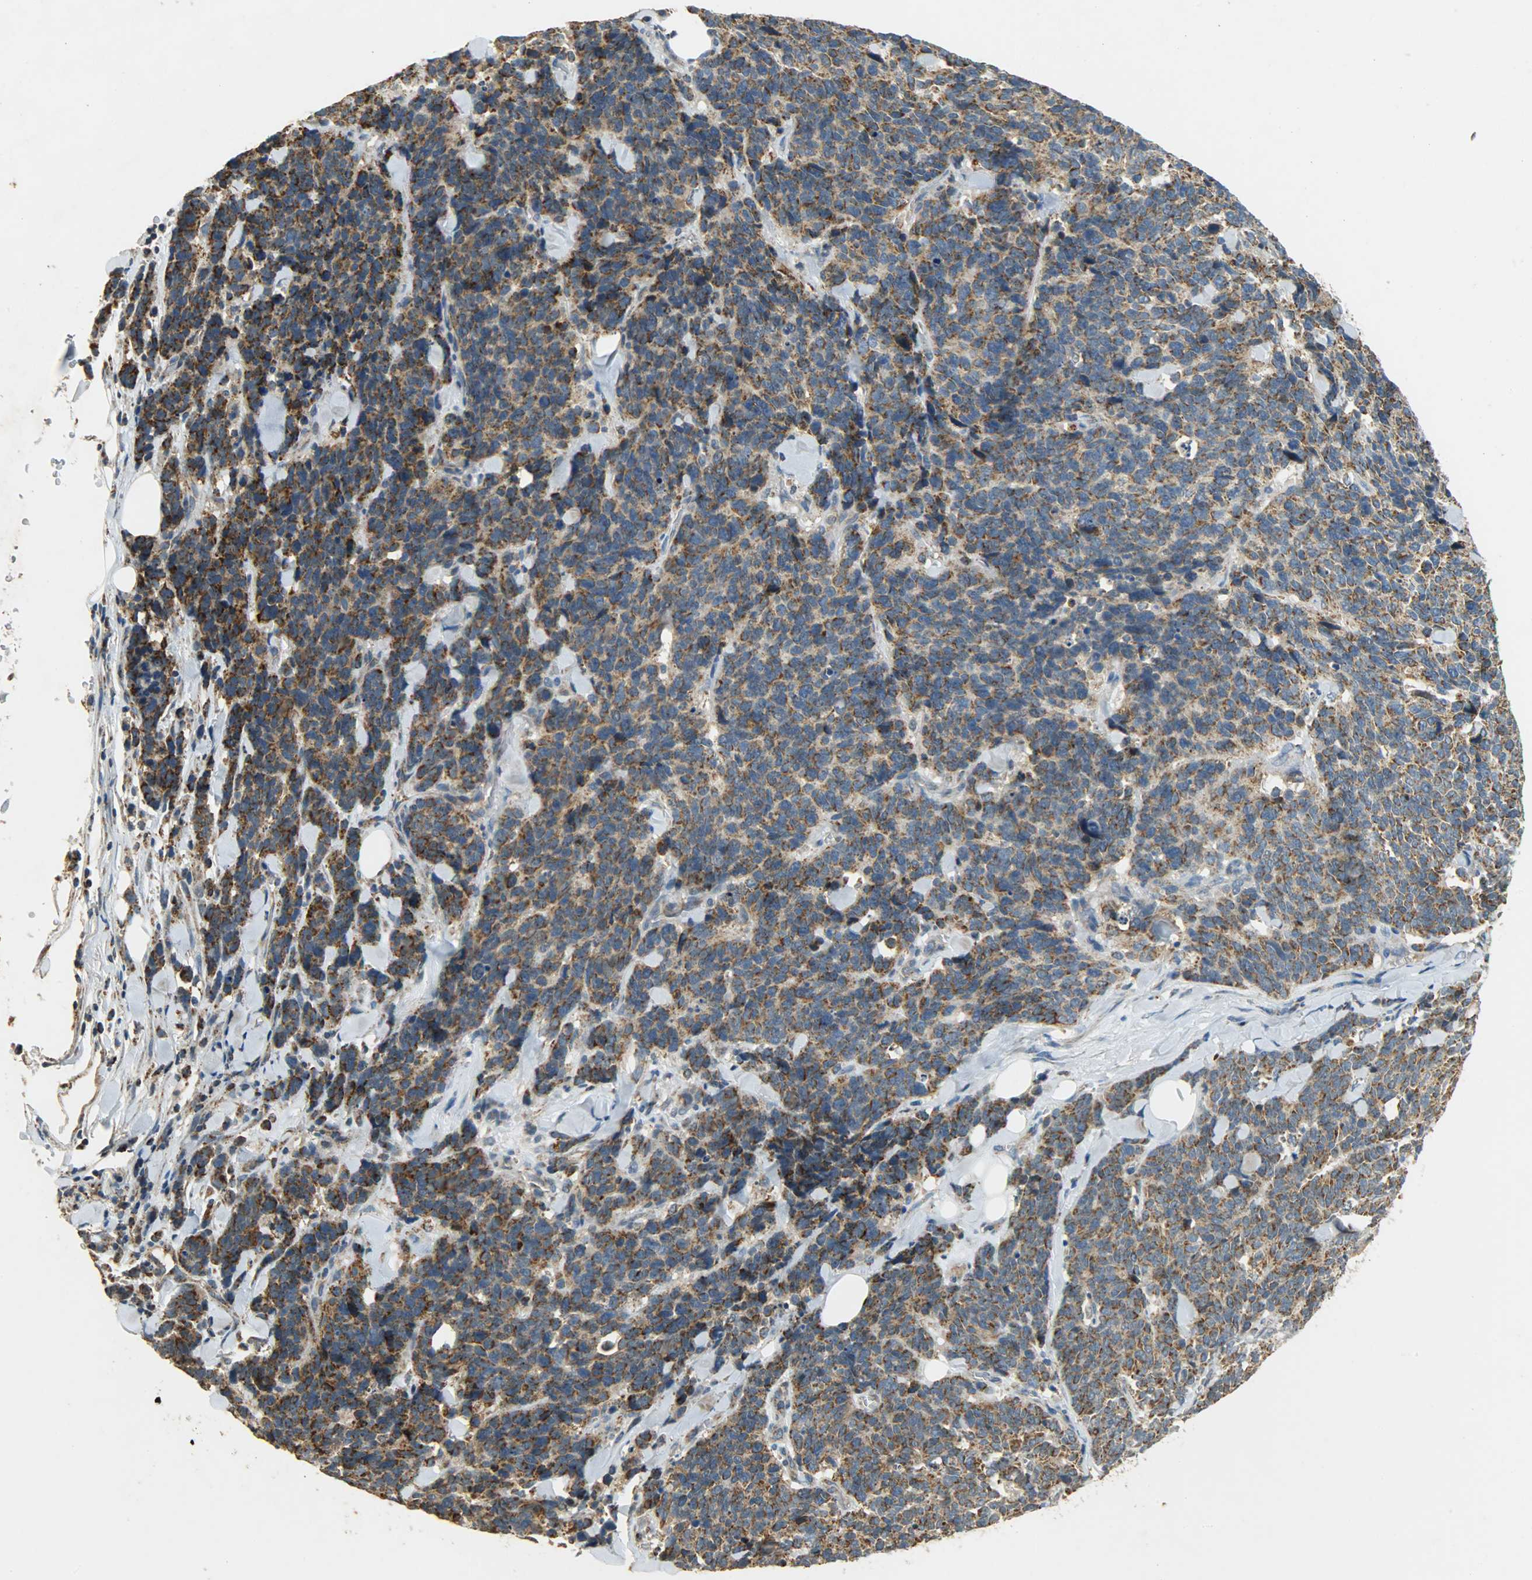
{"staining": {"intensity": "moderate", "quantity": ">75%", "location": "cytoplasmic/membranous"}, "tissue": "lung cancer", "cell_type": "Tumor cells", "image_type": "cancer", "snomed": [{"axis": "morphology", "description": "Neoplasm, malignant, NOS"}, {"axis": "topography", "description": "Lung"}], "caption": "Immunohistochemical staining of malignant neoplasm (lung) exhibits medium levels of moderate cytoplasmic/membranous protein positivity in approximately >75% of tumor cells.", "gene": "HDHD5", "patient": {"sex": "female", "age": 58}}